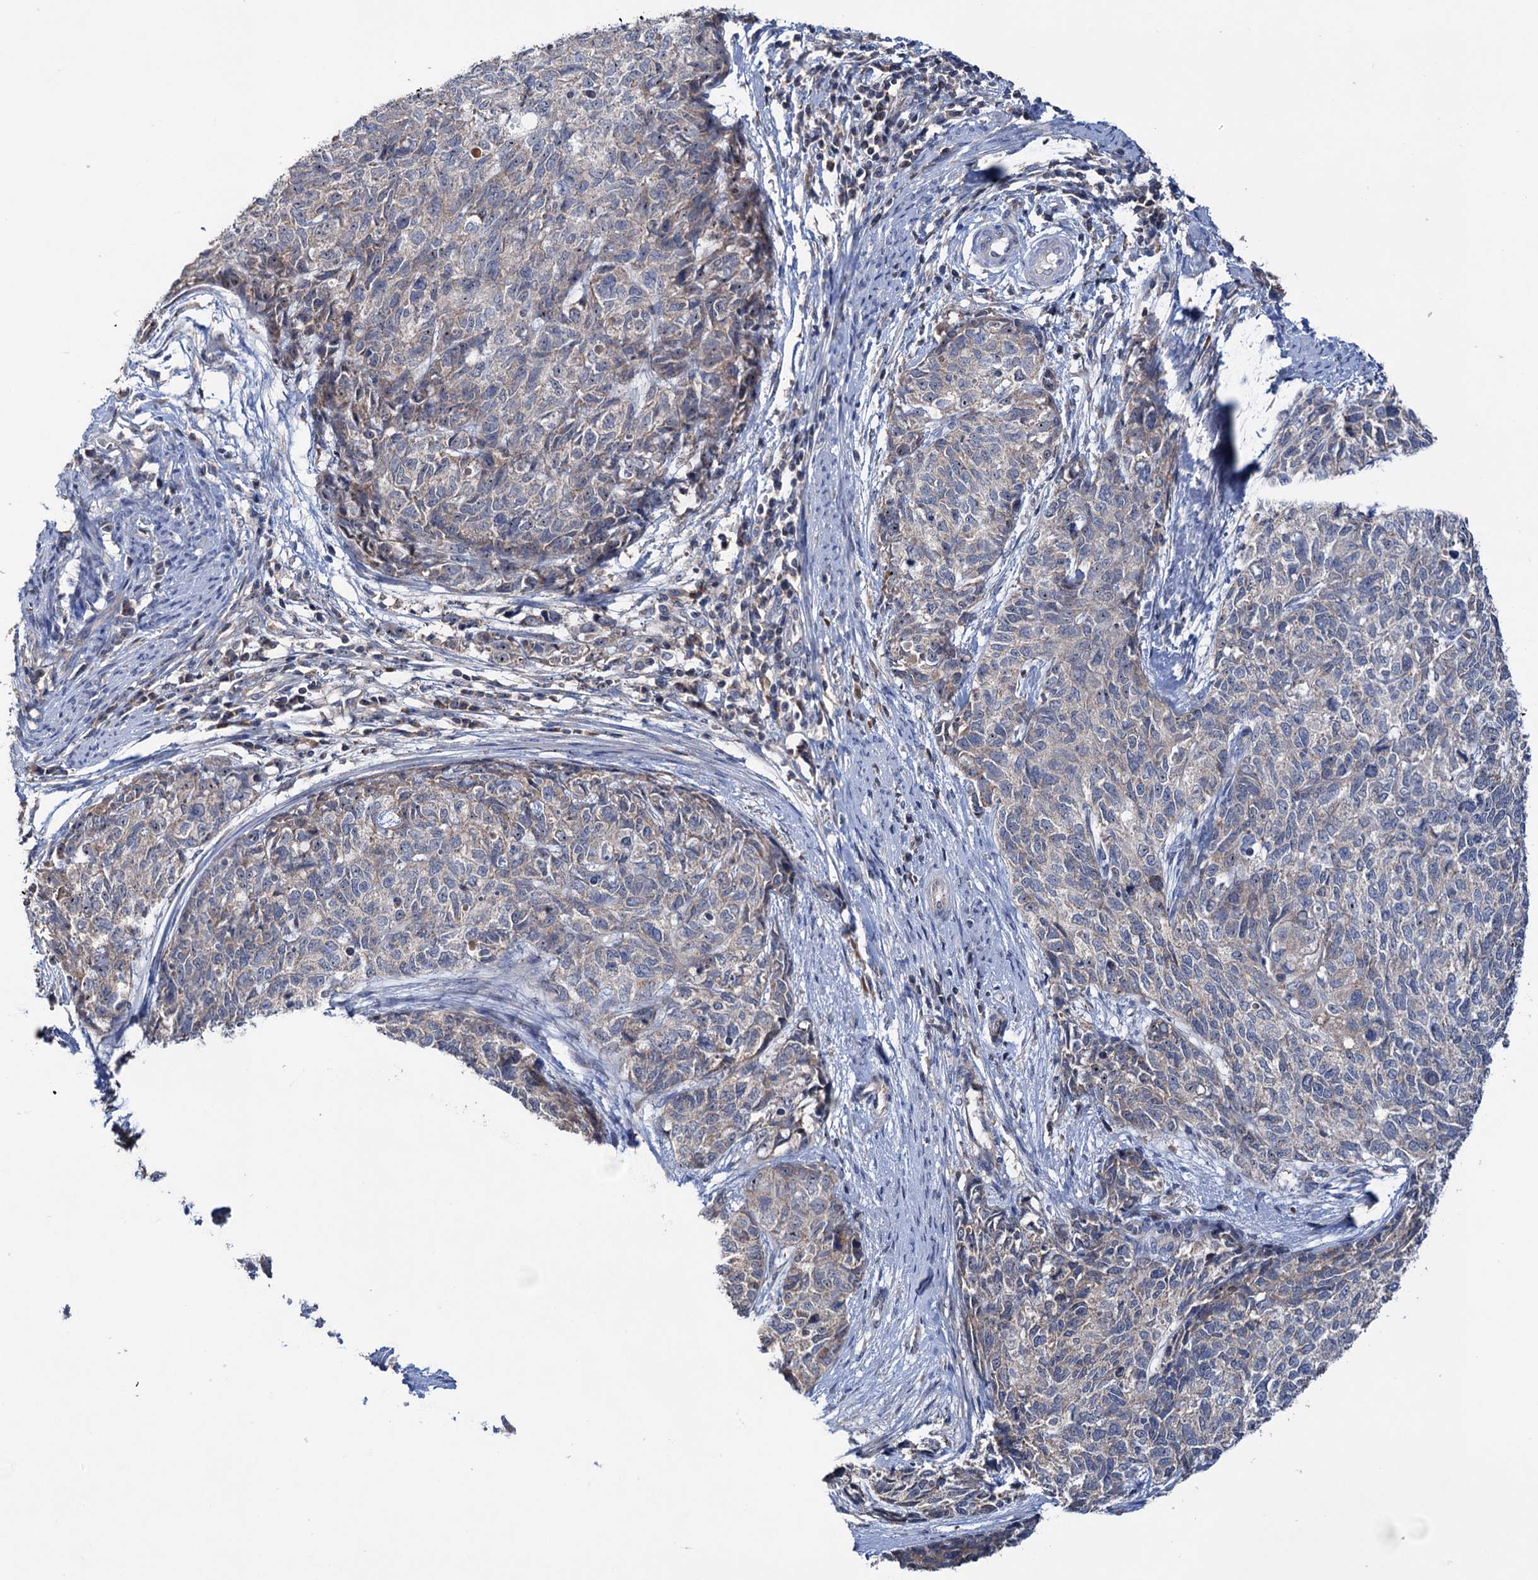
{"staining": {"intensity": "moderate", "quantity": "<25%", "location": "nuclear"}, "tissue": "cervical cancer", "cell_type": "Tumor cells", "image_type": "cancer", "snomed": [{"axis": "morphology", "description": "Squamous cell carcinoma, NOS"}, {"axis": "topography", "description": "Cervix"}], "caption": "This is an image of IHC staining of cervical cancer, which shows moderate staining in the nuclear of tumor cells.", "gene": "HTR3B", "patient": {"sex": "female", "age": 63}}